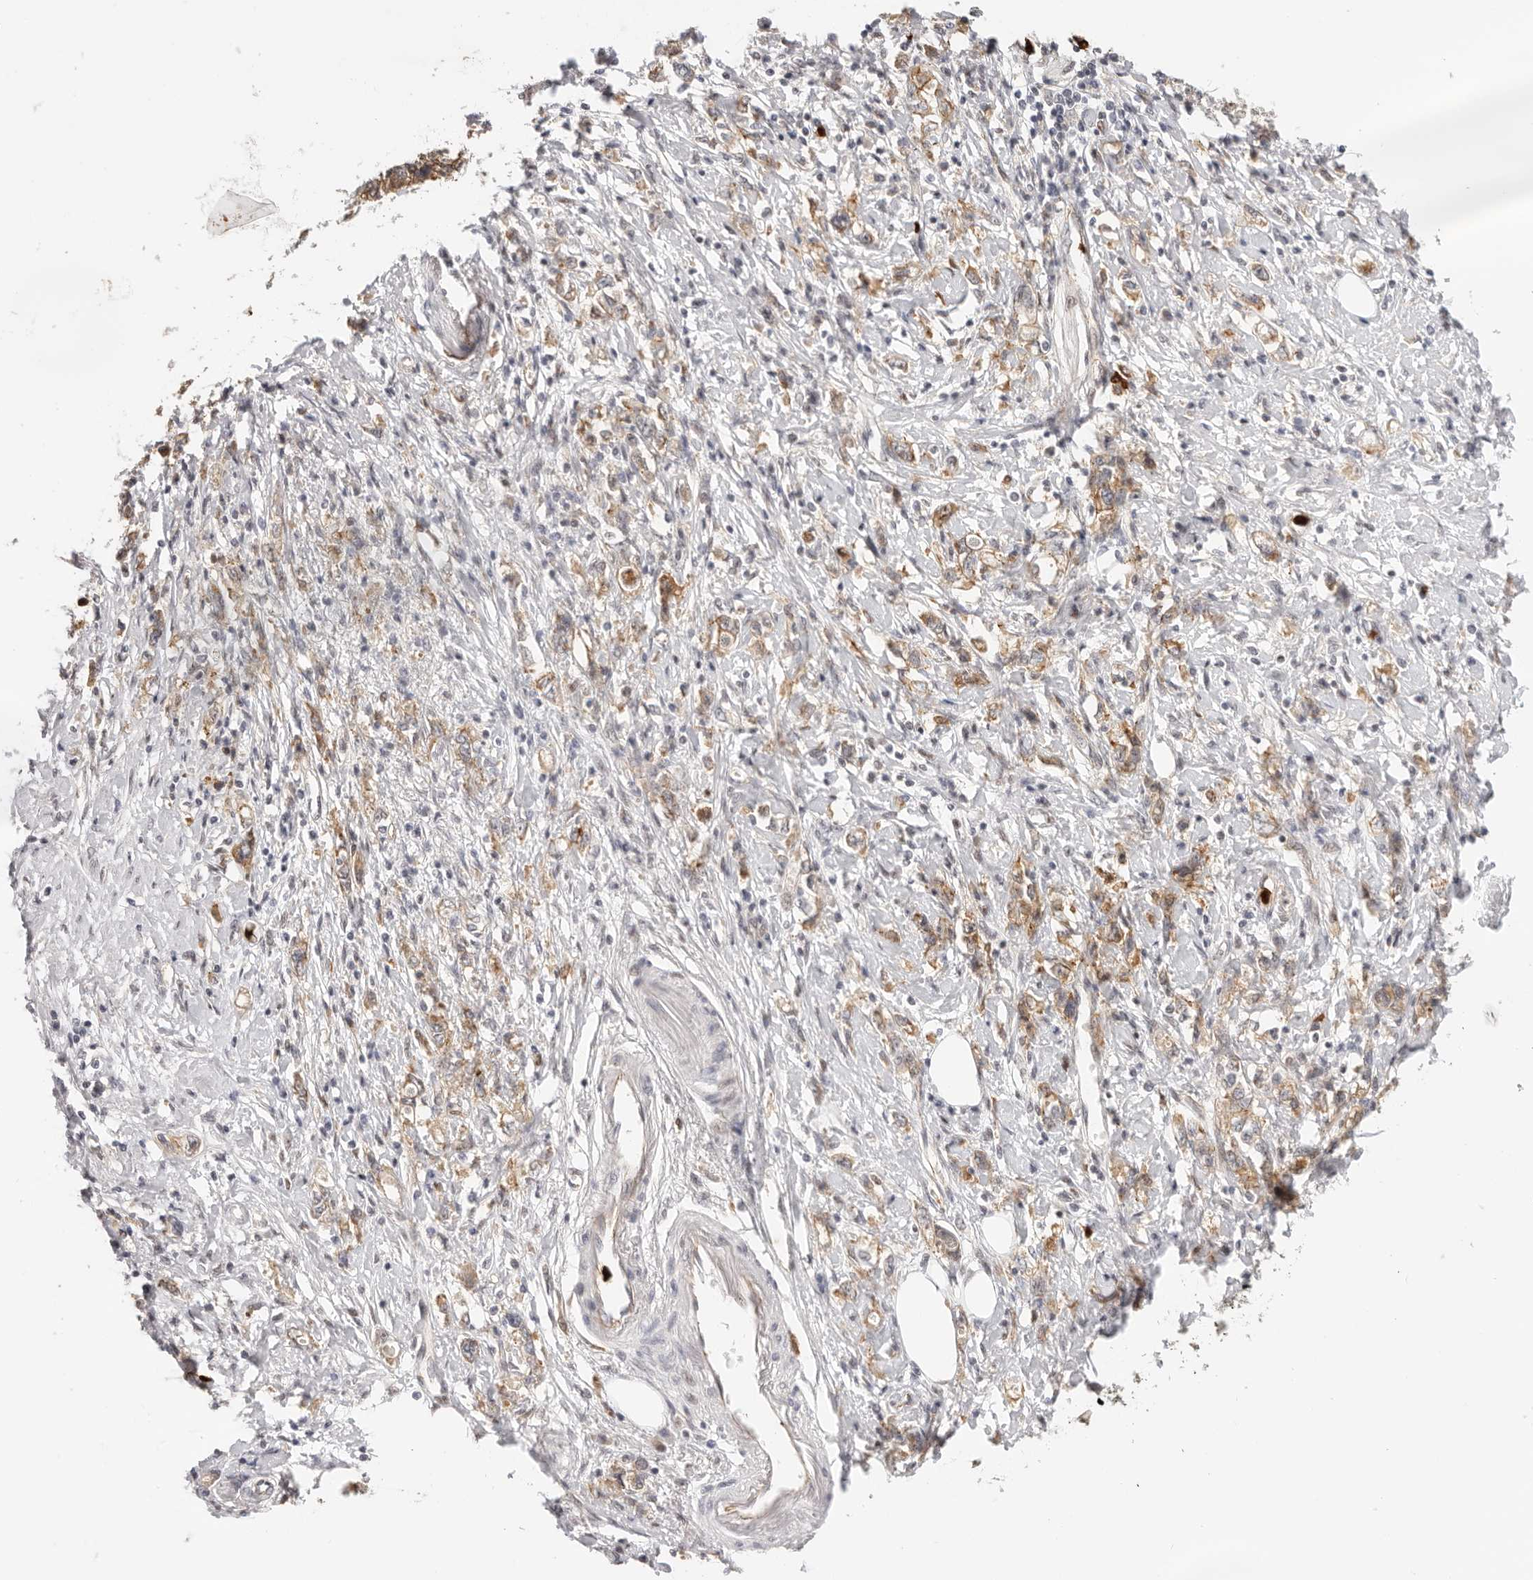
{"staining": {"intensity": "moderate", "quantity": ">75%", "location": "cytoplasmic/membranous"}, "tissue": "stomach cancer", "cell_type": "Tumor cells", "image_type": "cancer", "snomed": [{"axis": "morphology", "description": "Adenocarcinoma, NOS"}, {"axis": "topography", "description": "Stomach"}], "caption": "A brown stain highlights moderate cytoplasmic/membranous positivity of a protein in human stomach cancer (adenocarcinoma) tumor cells.", "gene": "AFDN", "patient": {"sex": "female", "age": 76}}